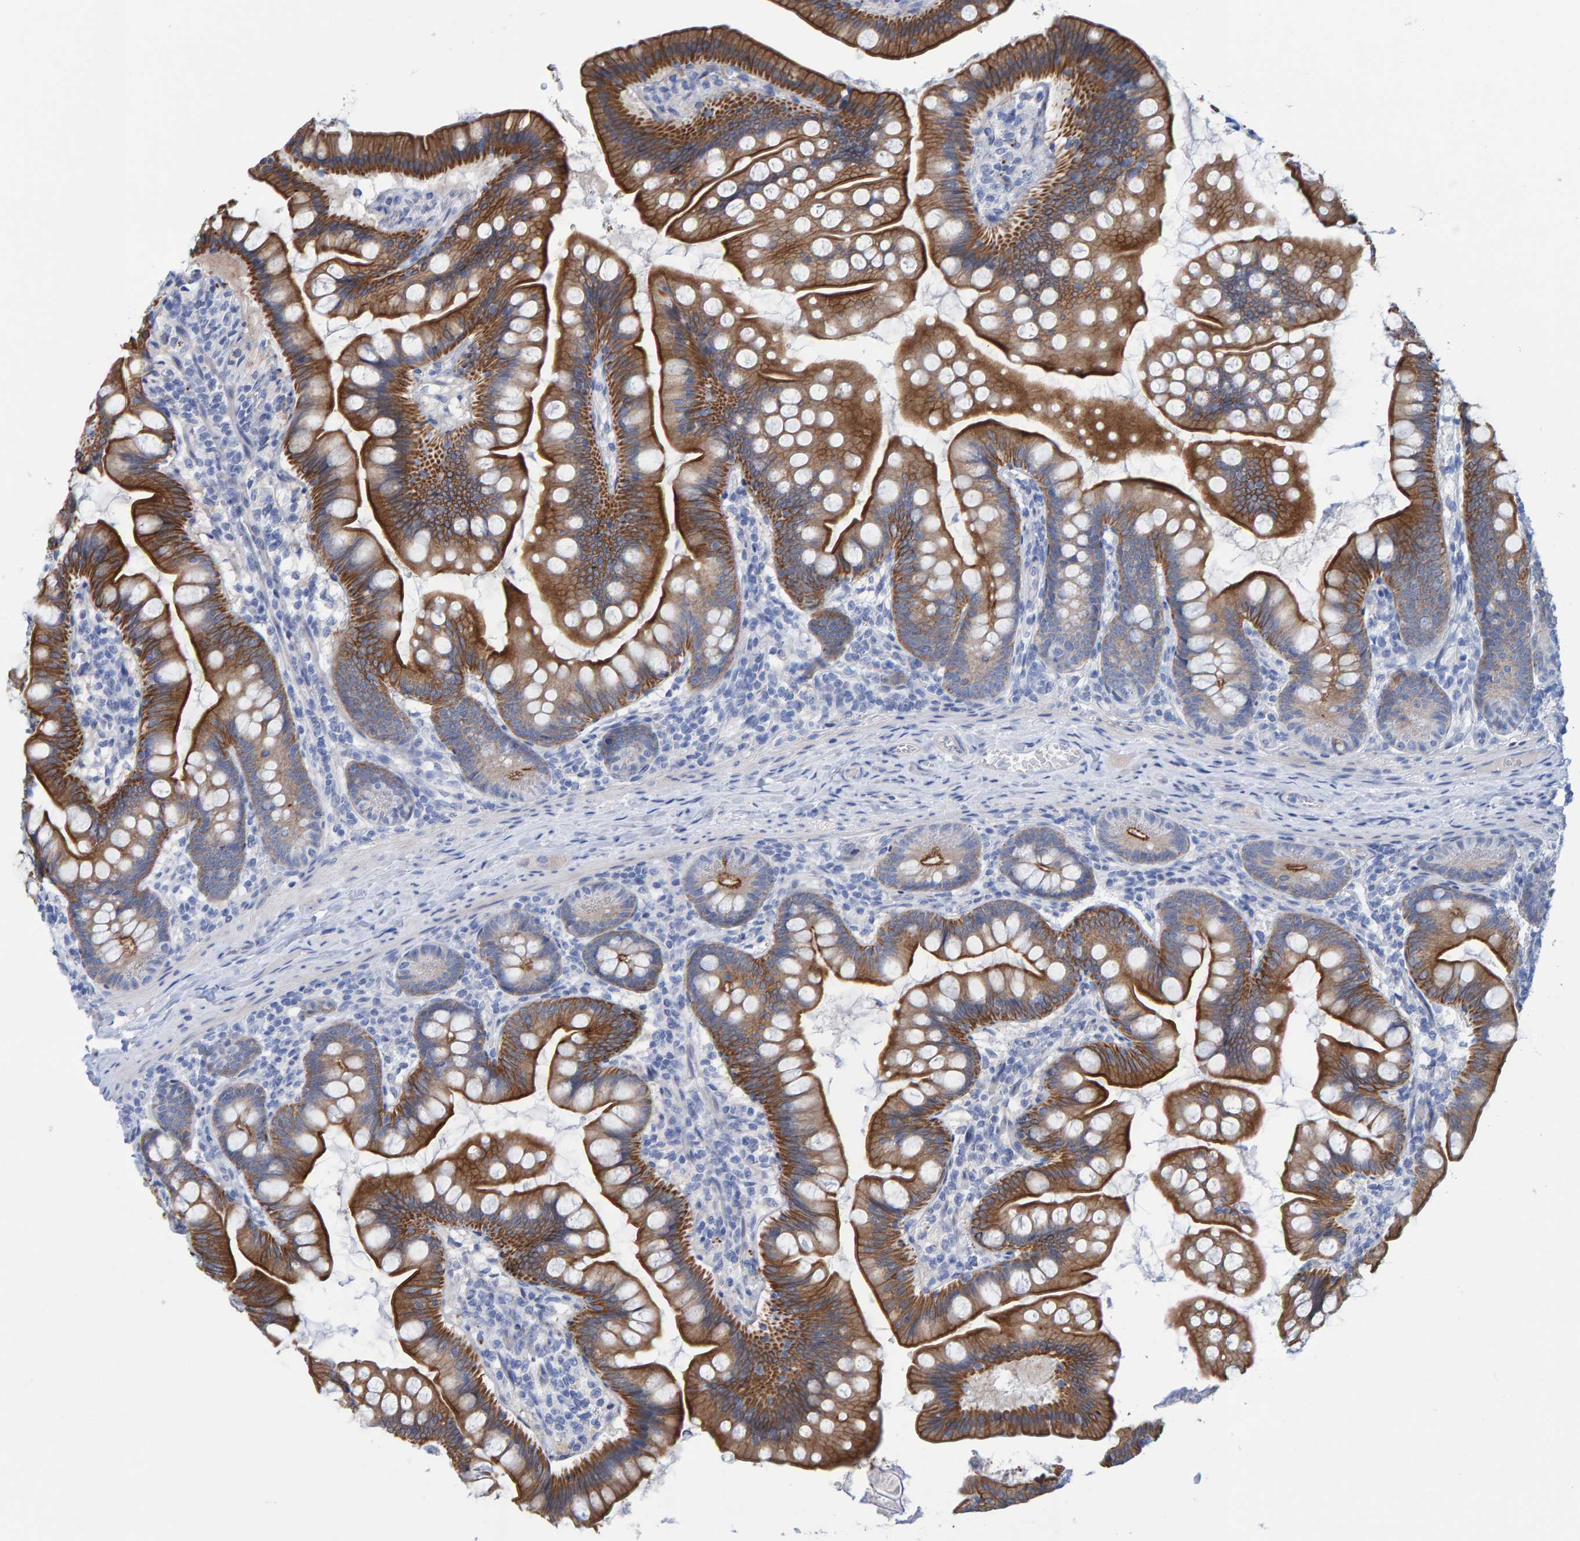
{"staining": {"intensity": "moderate", "quantity": ">75%", "location": "cytoplasmic/membranous"}, "tissue": "small intestine", "cell_type": "Glandular cells", "image_type": "normal", "snomed": [{"axis": "morphology", "description": "Normal tissue, NOS"}, {"axis": "topography", "description": "Small intestine"}], "caption": "Brown immunohistochemical staining in normal small intestine exhibits moderate cytoplasmic/membranous positivity in approximately >75% of glandular cells. Nuclei are stained in blue.", "gene": "JAKMIP3", "patient": {"sex": "male", "age": 7}}